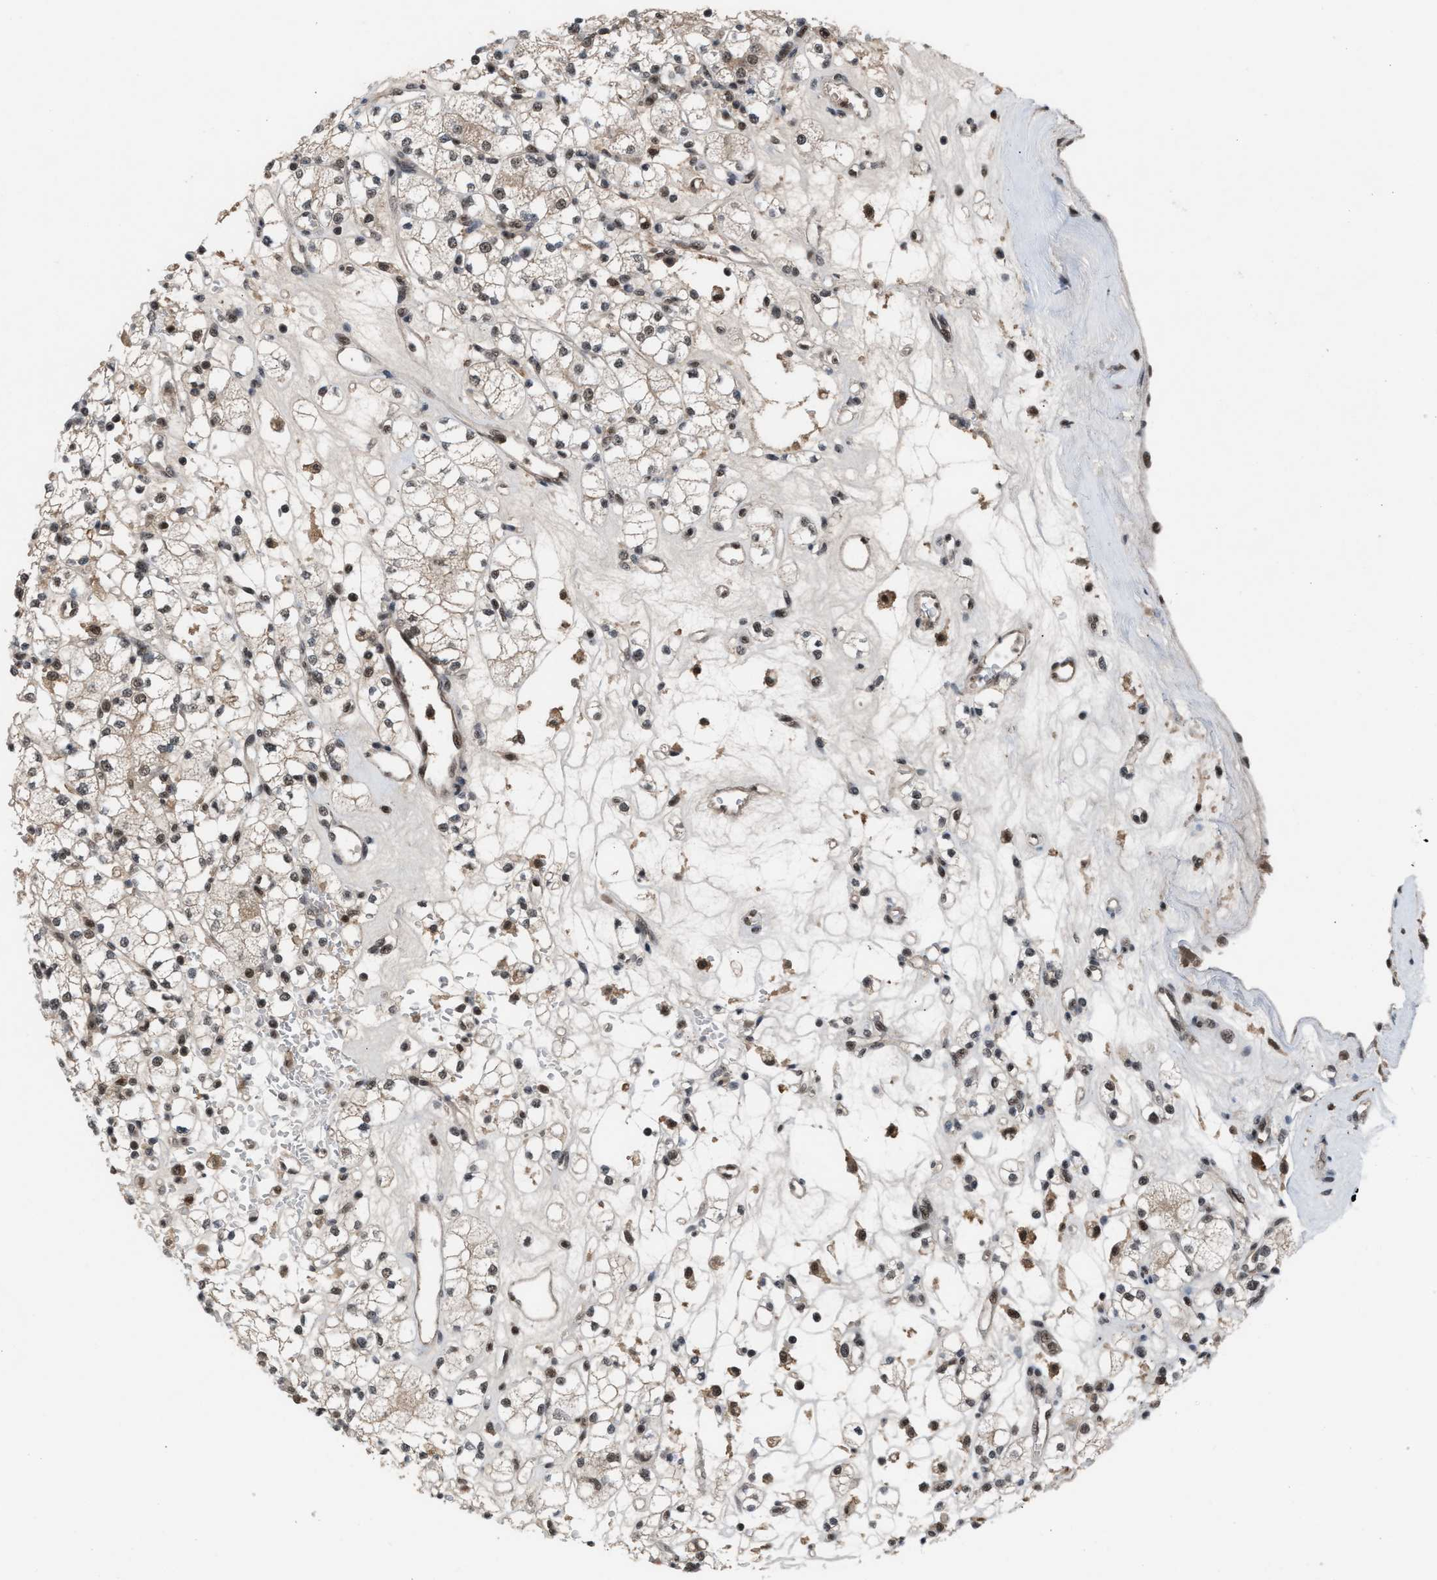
{"staining": {"intensity": "weak", "quantity": ">75%", "location": "cytoplasmic/membranous,nuclear"}, "tissue": "renal cancer", "cell_type": "Tumor cells", "image_type": "cancer", "snomed": [{"axis": "morphology", "description": "Adenocarcinoma, NOS"}, {"axis": "topography", "description": "Kidney"}], "caption": "The image displays immunohistochemical staining of renal cancer (adenocarcinoma). There is weak cytoplasmic/membranous and nuclear expression is appreciated in approximately >75% of tumor cells.", "gene": "PRPF4", "patient": {"sex": "male", "age": 77}}